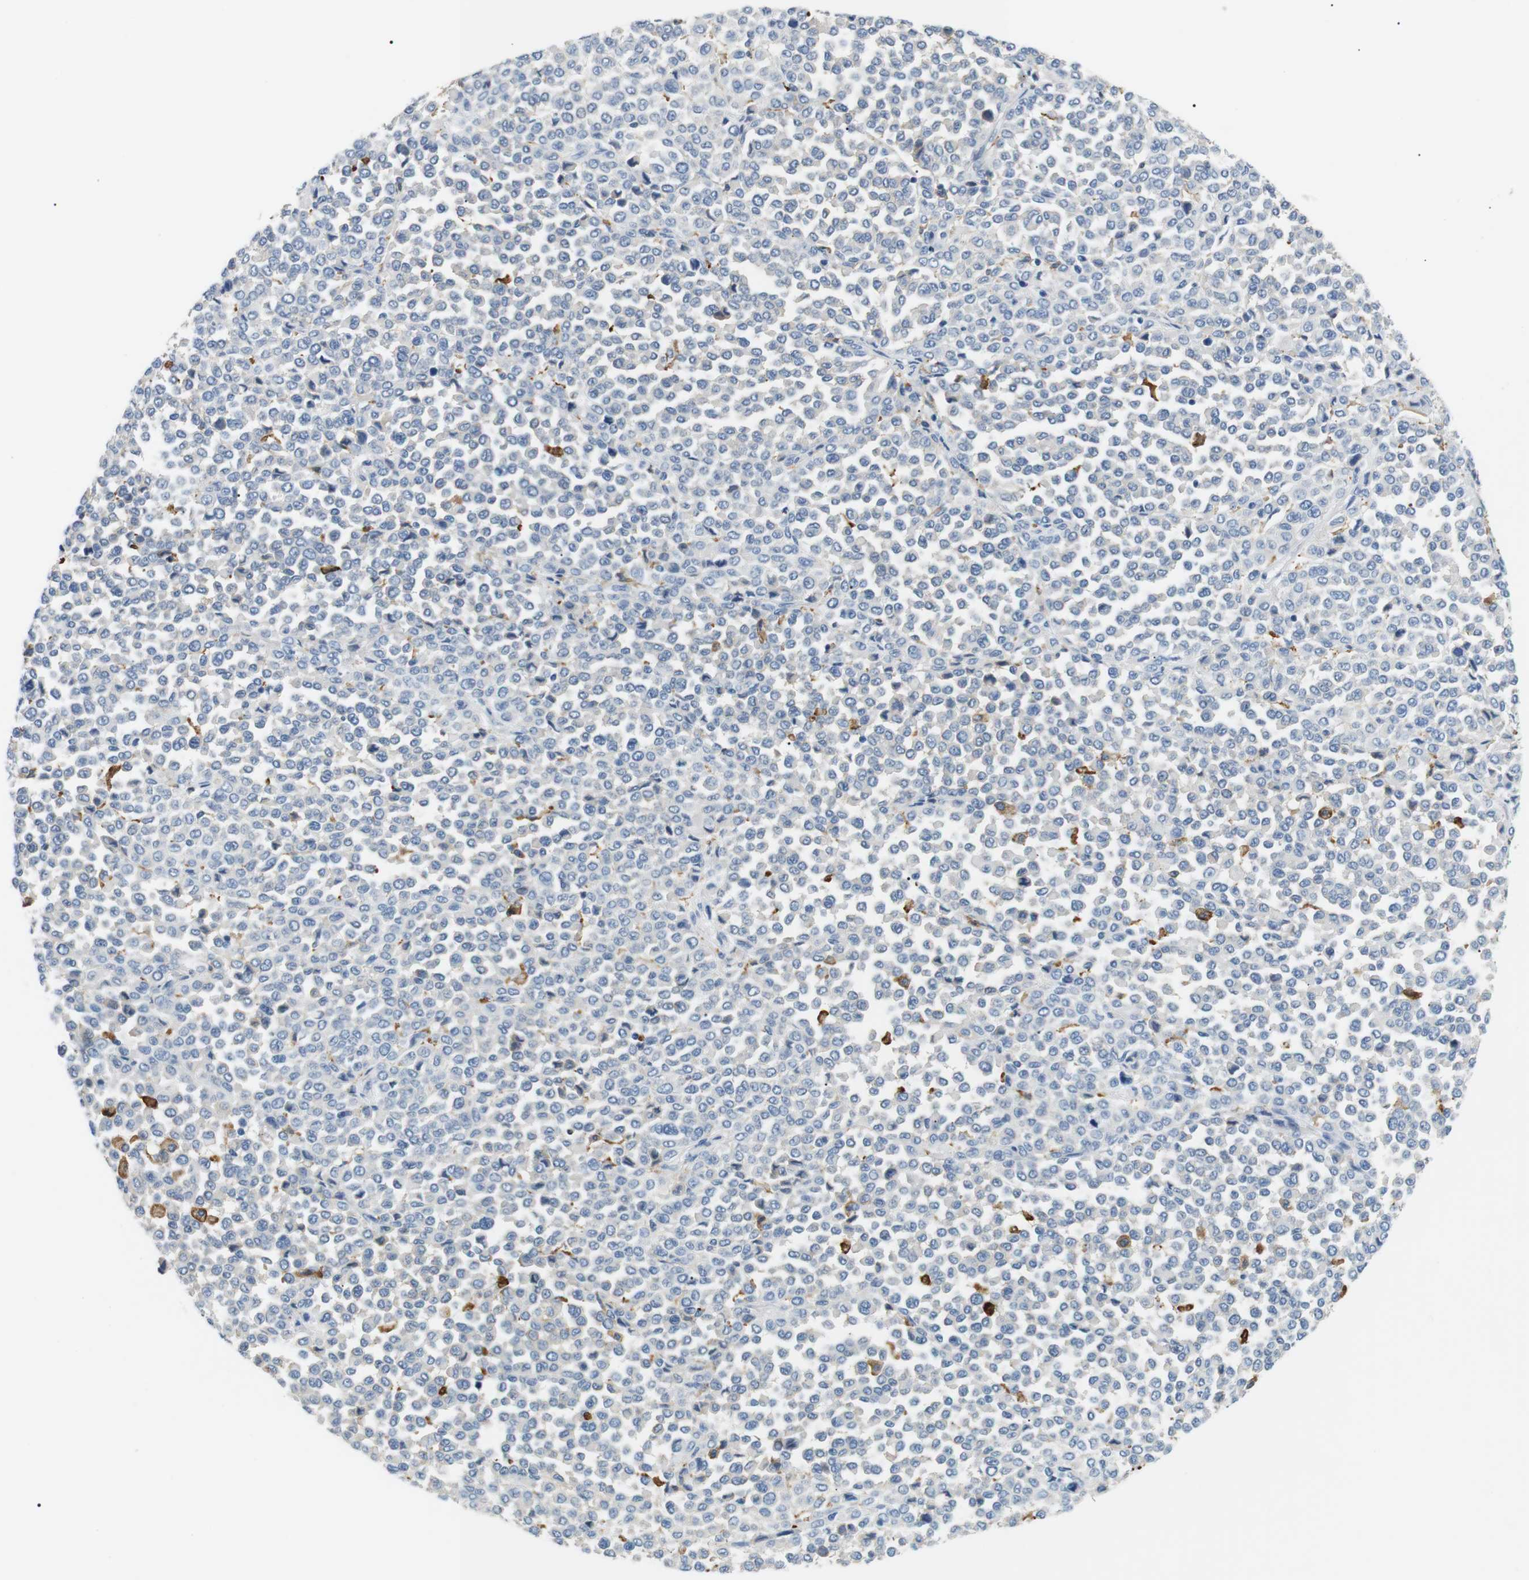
{"staining": {"intensity": "negative", "quantity": "none", "location": "none"}, "tissue": "melanoma", "cell_type": "Tumor cells", "image_type": "cancer", "snomed": [{"axis": "morphology", "description": "Malignant melanoma, Metastatic site"}, {"axis": "topography", "description": "Pancreas"}], "caption": "Immunohistochemistry (IHC) of melanoma displays no positivity in tumor cells.", "gene": "FCGRT", "patient": {"sex": "female", "age": 30}}